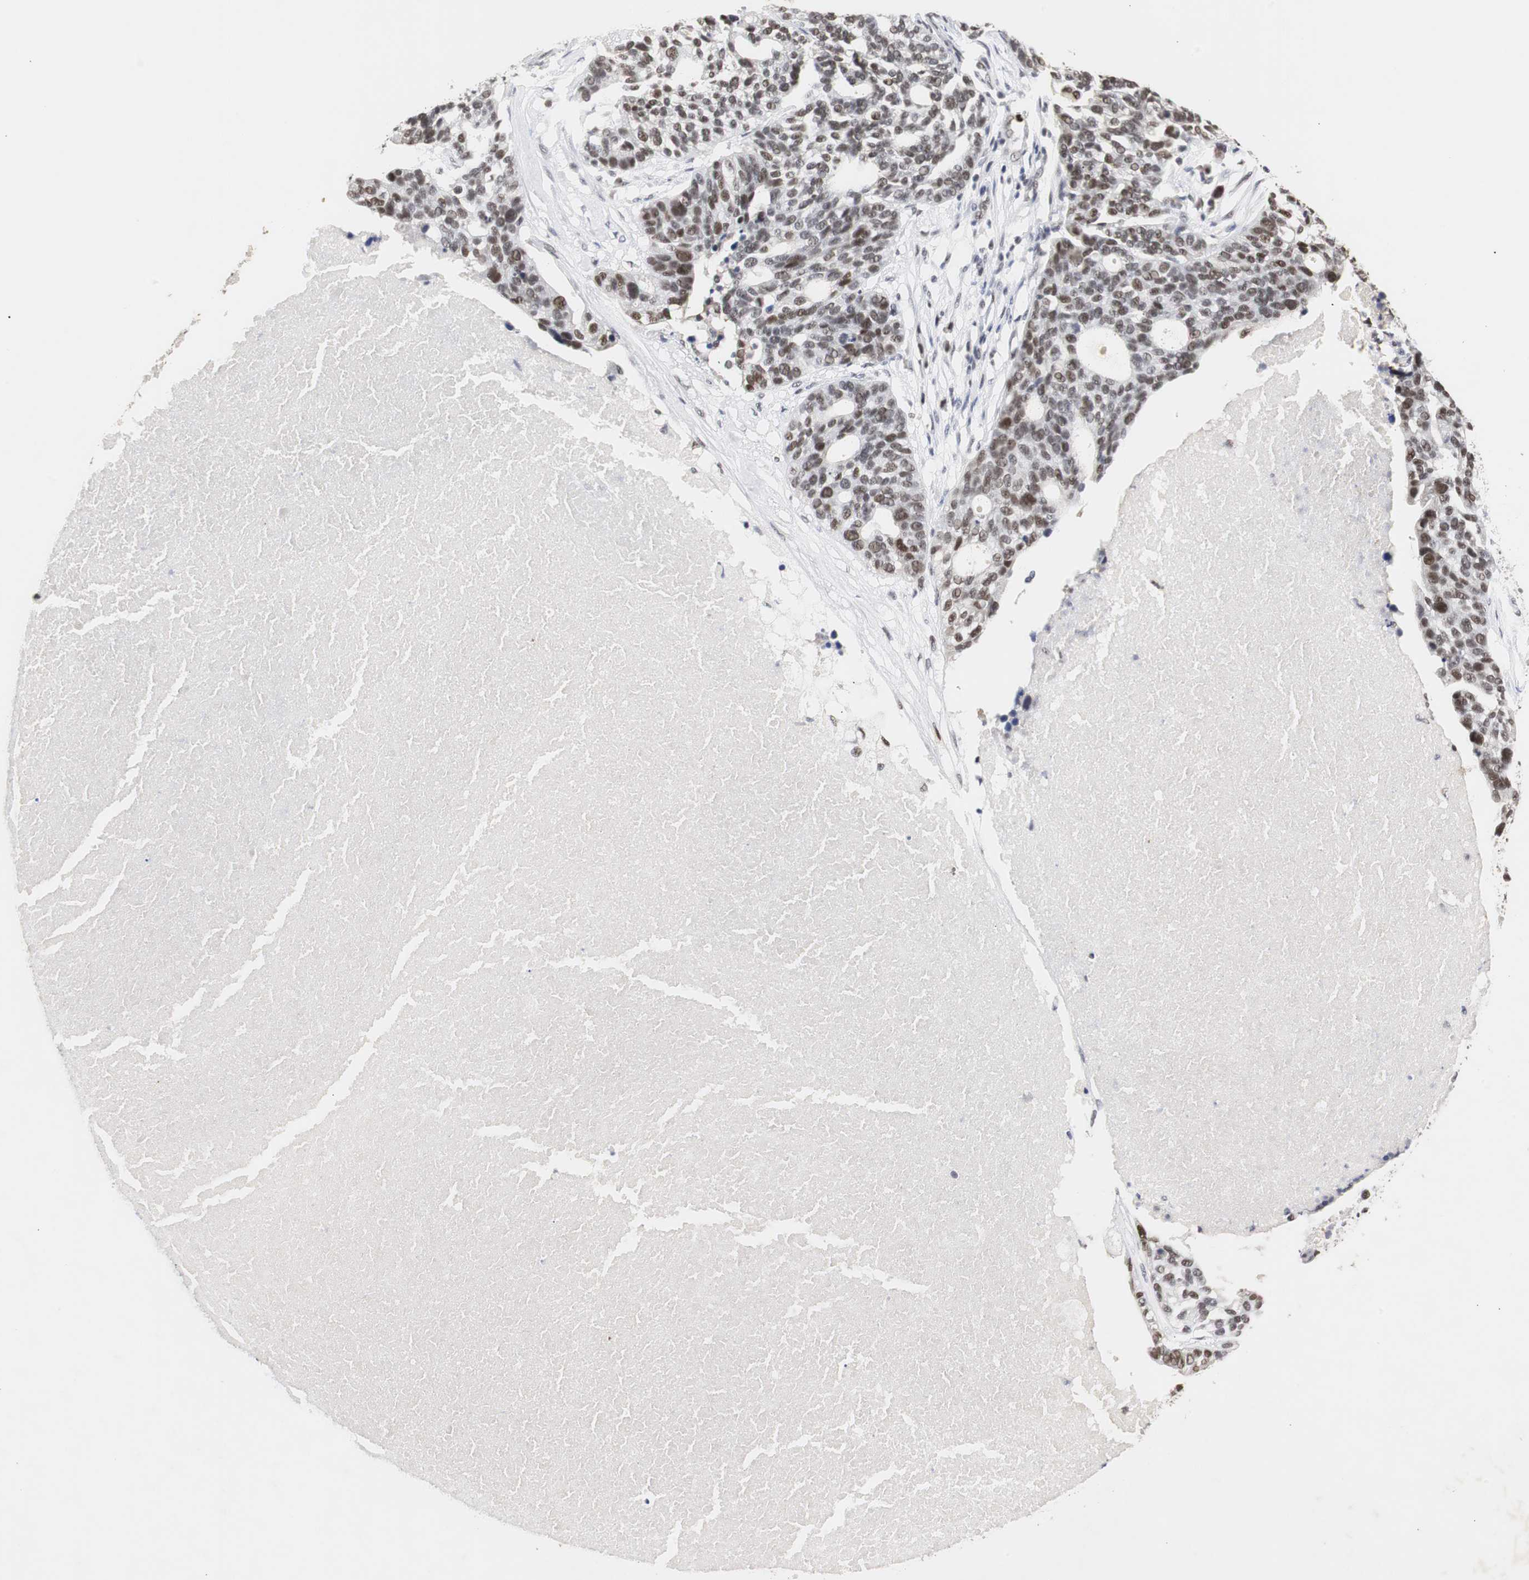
{"staining": {"intensity": "weak", "quantity": "25%-75%", "location": "nuclear"}, "tissue": "ovarian cancer", "cell_type": "Tumor cells", "image_type": "cancer", "snomed": [{"axis": "morphology", "description": "Cystadenocarcinoma, serous, NOS"}, {"axis": "topography", "description": "Ovary"}], "caption": "IHC (DAB) staining of ovarian cancer (serous cystadenocarcinoma) reveals weak nuclear protein expression in approximately 25%-75% of tumor cells.", "gene": "ZFC3H1", "patient": {"sex": "female", "age": 59}}